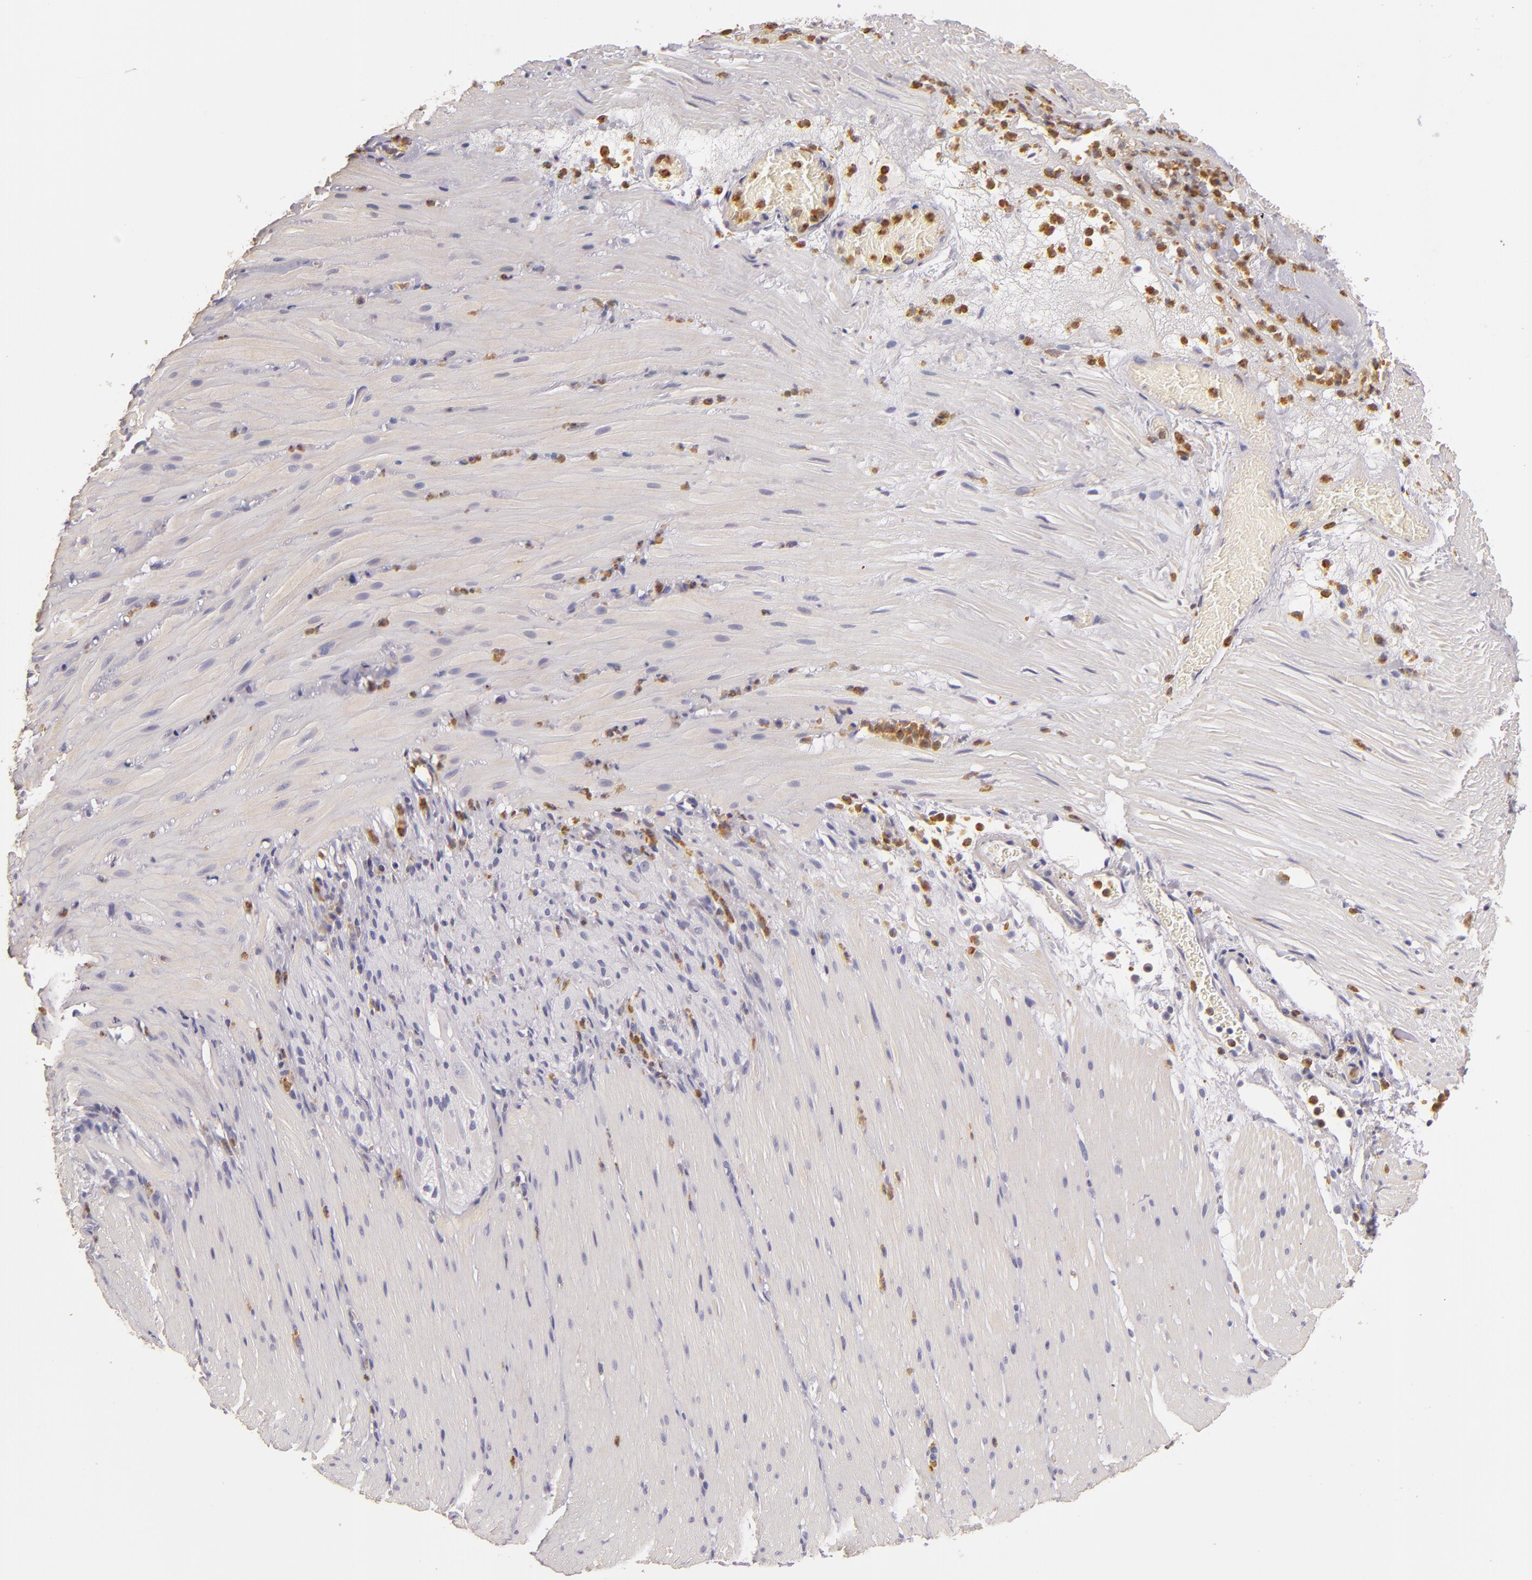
{"staining": {"intensity": "negative", "quantity": "none", "location": "none"}, "tissue": "smooth muscle", "cell_type": "Smooth muscle cells", "image_type": "normal", "snomed": [{"axis": "morphology", "description": "Normal tissue, NOS"}, {"axis": "topography", "description": "Duodenum"}], "caption": "Immunohistochemistry (IHC) histopathology image of unremarkable human smooth muscle stained for a protein (brown), which reveals no staining in smooth muscle cells. (DAB immunohistochemistry with hematoxylin counter stain).", "gene": "TLR8", "patient": {"sex": "male", "age": 63}}